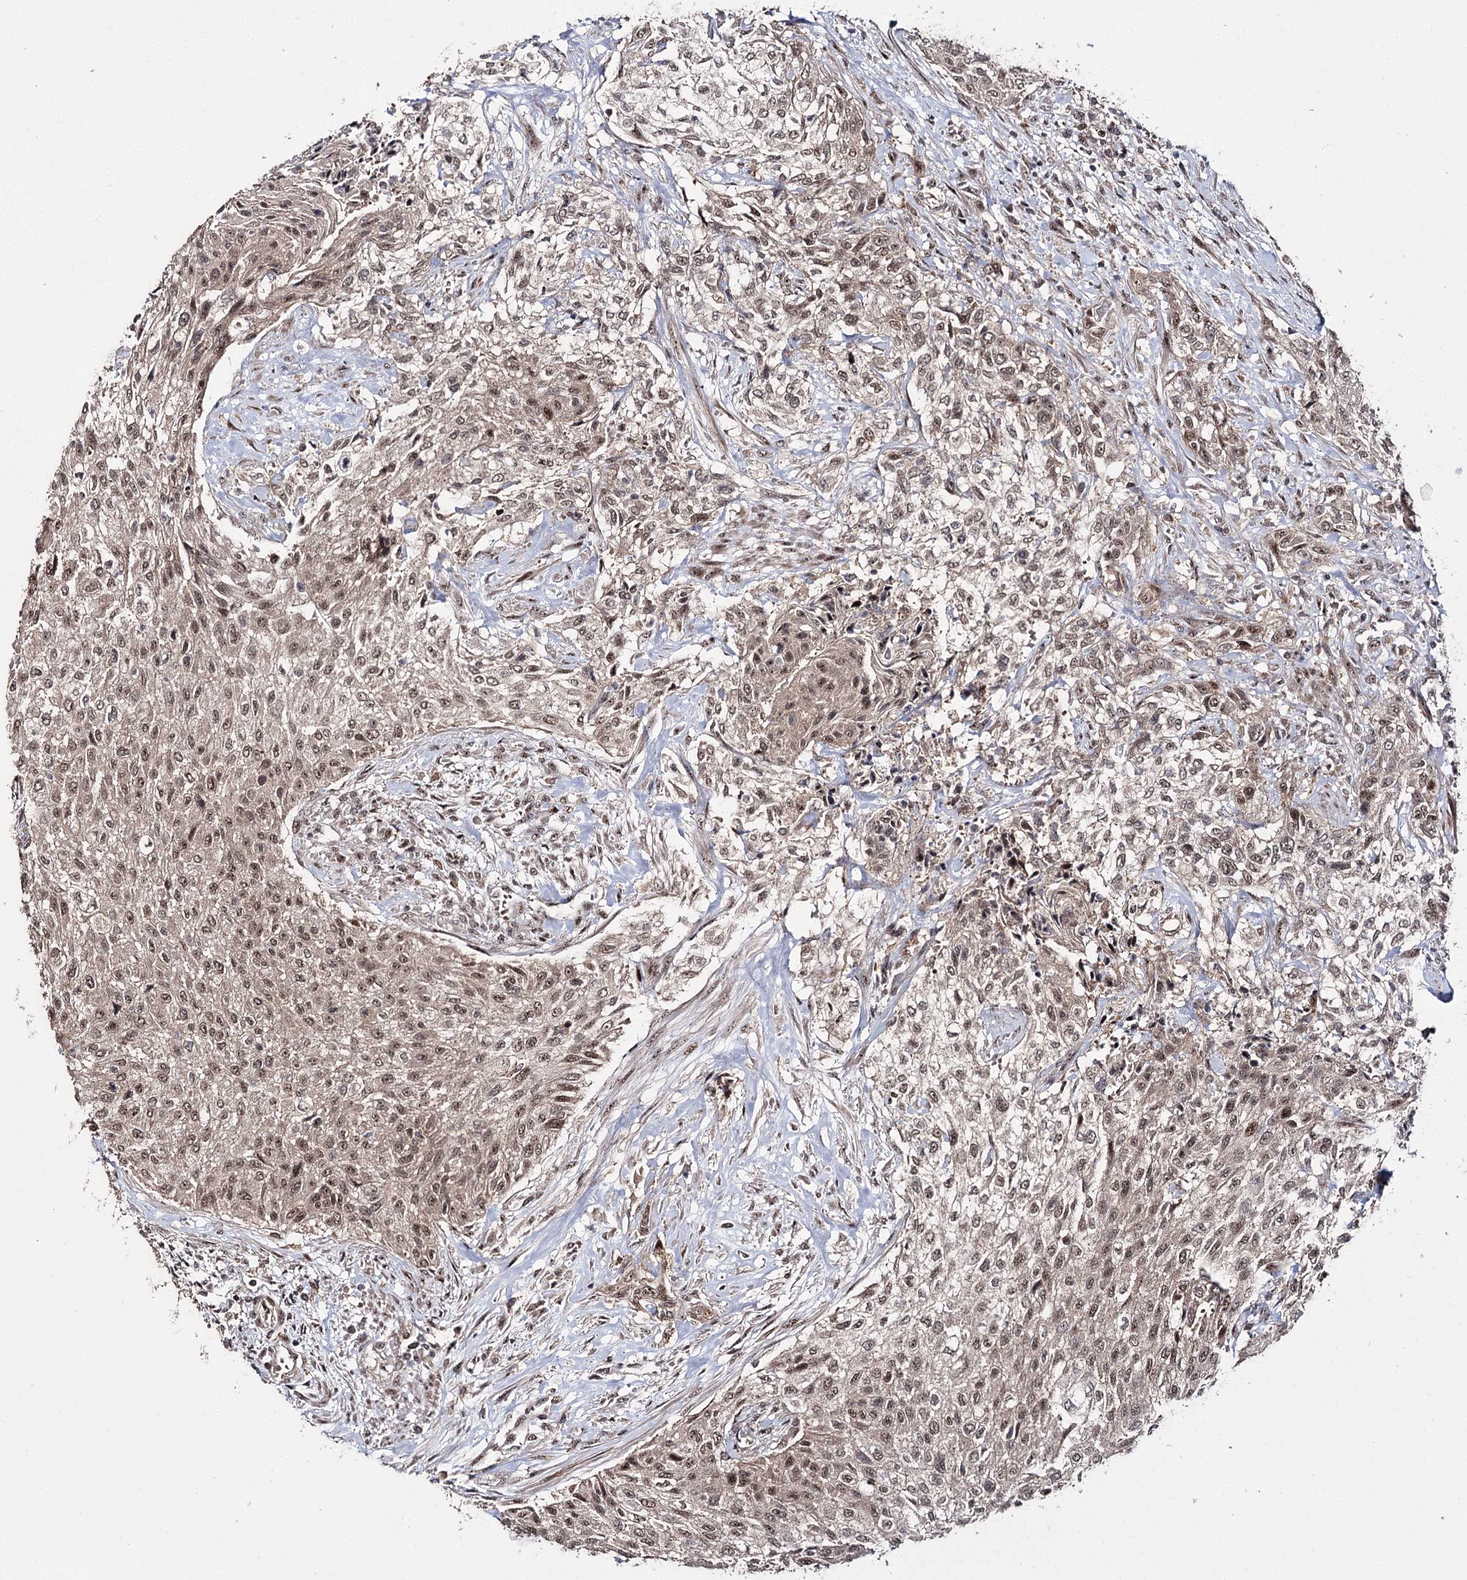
{"staining": {"intensity": "moderate", "quantity": ">75%", "location": "cytoplasmic/membranous,nuclear"}, "tissue": "urothelial cancer", "cell_type": "Tumor cells", "image_type": "cancer", "snomed": [{"axis": "morphology", "description": "Normal tissue, NOS"}, {"axis": "morphology", "description": "Urothelial carcinoma, NOS"}, {"axis": "topography", "description": "Urinary bladder"}, {"axis": "topography", "description": "Peripheral nerve tissue"}], "caption": "Immunohistochemical staining of urothelial cancer demonstrates moderate cytoplasmic/membranous and nuclear protein positivity in about >75% of tumor cells.", "gene": "MKNK2", "patient": {"sex": "male", "age": 35}}